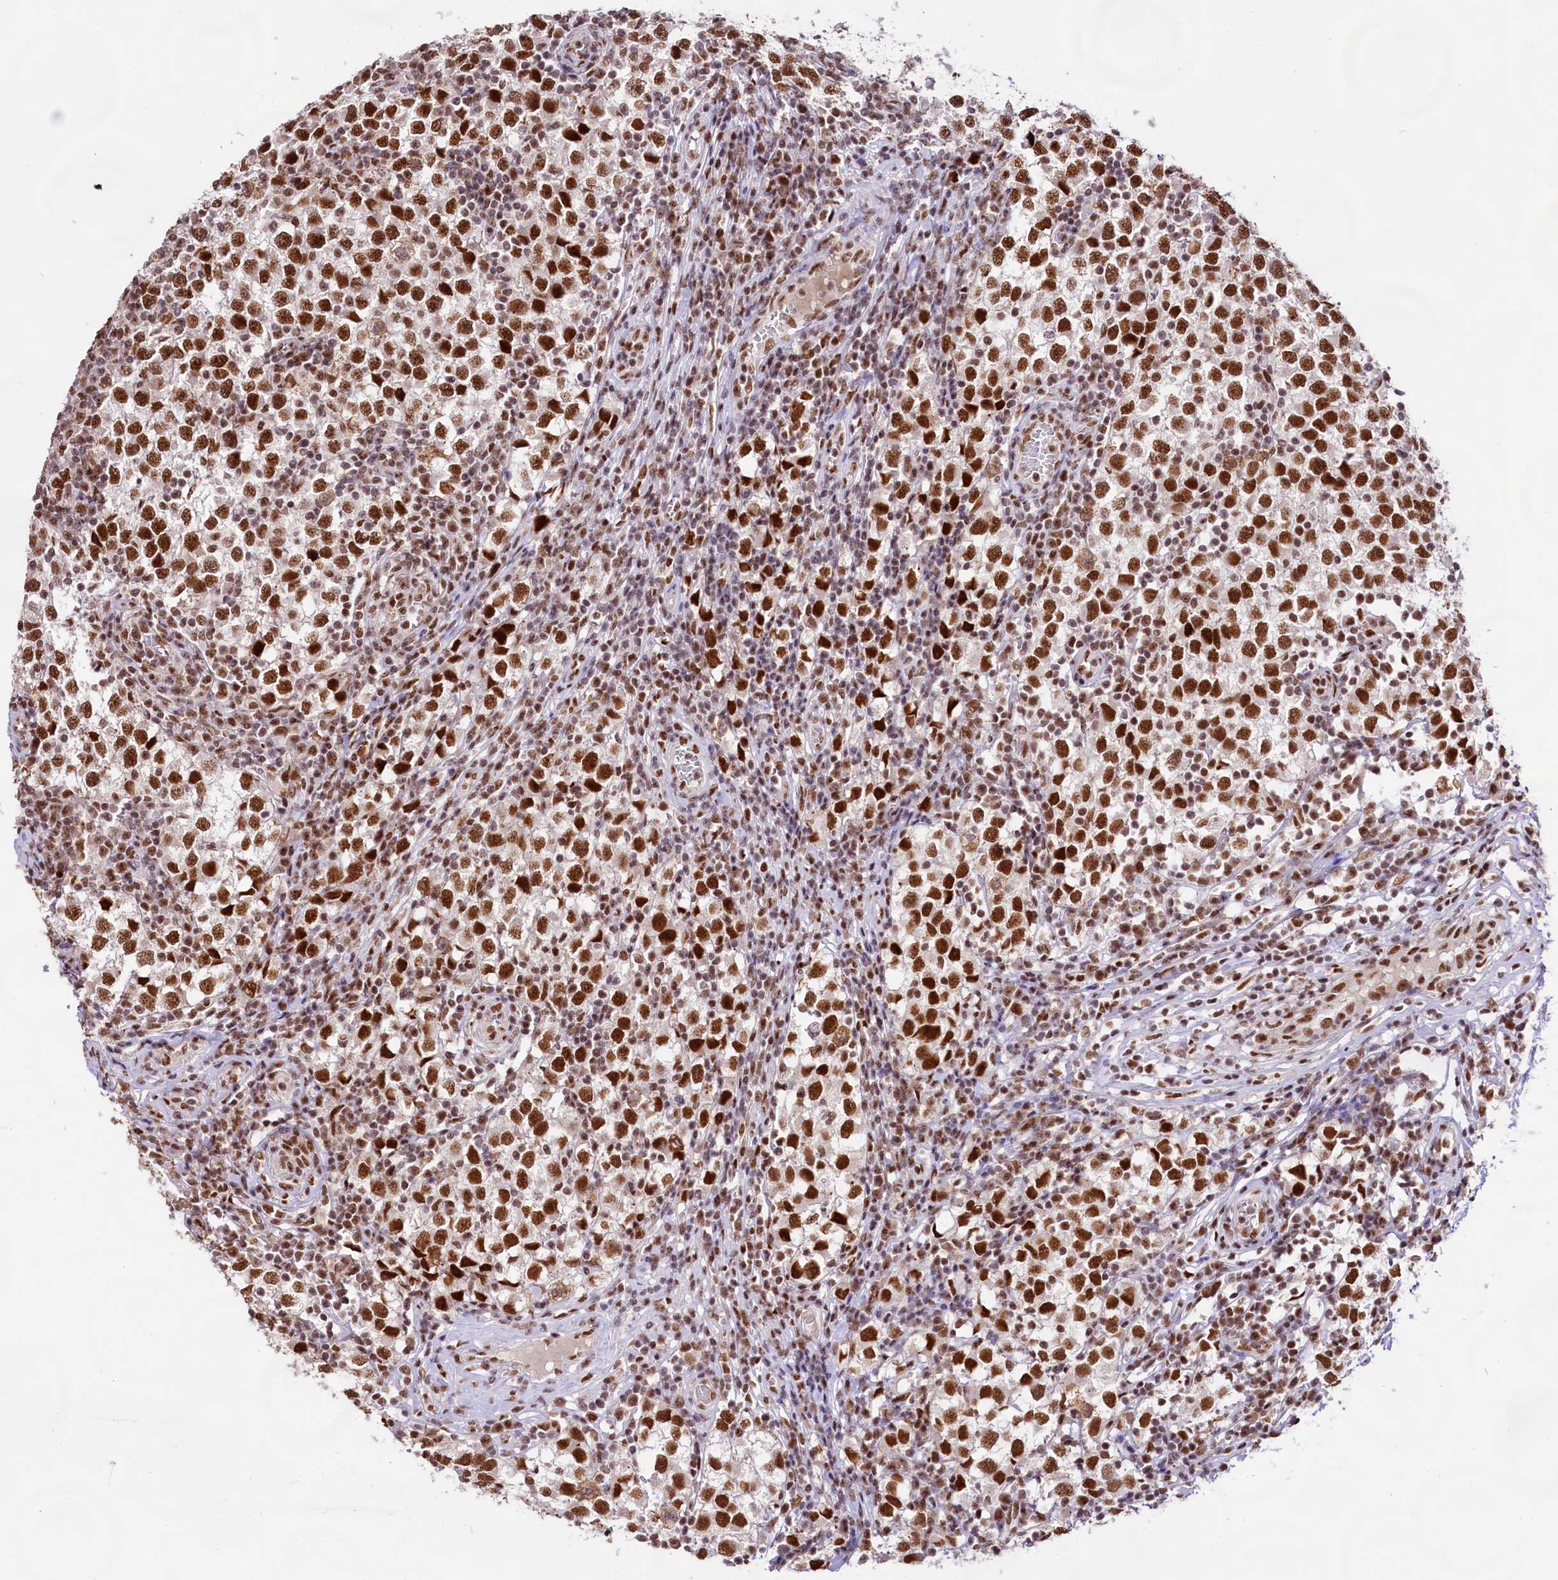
{"staining": {"intensity": "strong", "quantity": ">75%", "location": "nuclear"}, "tissue": "testis cancer", "cell_type": "Tumor cells", "image_type": "cancer", "snomed": [{"axis": "morphology", "description": "Seminoma, NOS"}, {"axis": "topography", "description": "Testis"}], "caption": "Immunohistochemistry (DAB) staining of testis seminoma shows strong nuclear protein positivity in about >75% of tumor cells.", "gene": "HIRA", "patient": {"sex": "male", "age": 65}}